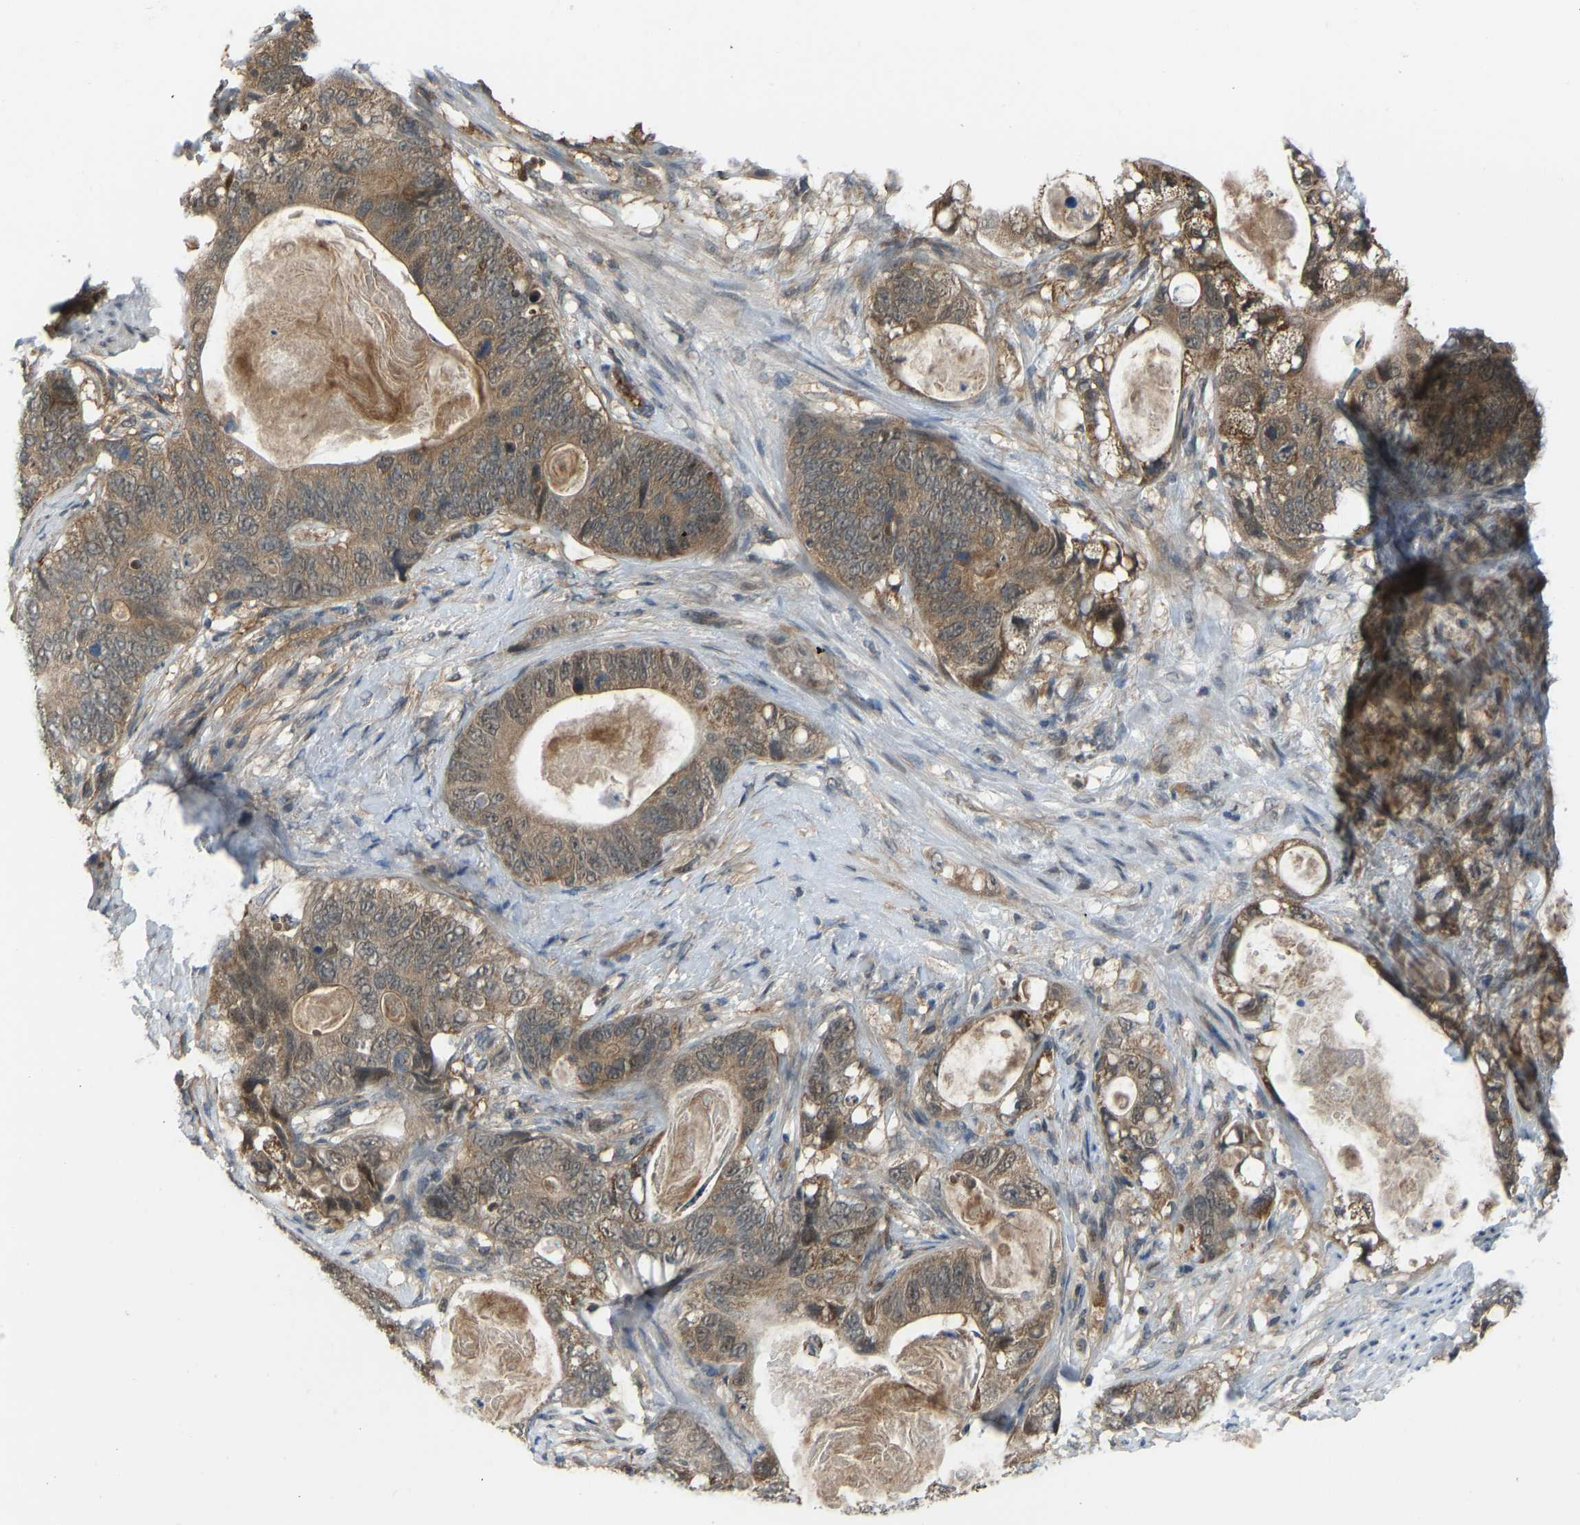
{"staining": {"intensity": "moderate", "quantity": ">75%", "location": "cytoplasmic/membranous"}, "tissue": "stomach cancer", "cell_type": "Tumor cells", "image_type": "cancer", "snomed": [{"axis": "morphology", "description": "Normal tissue, NOS"}, {"axis": "morphology", "description": "Adenocarcinoma, NOS"}, {"axis": "topography", "description": "Stomach"}], "caption": "Moderate cytoplasmic/membranous protein positivity is identified in approximately >75% of tumor cells in stomach adenocarcinoma.", "gene": "CCT8", "patient": {"sex": "female", "age": 89}}